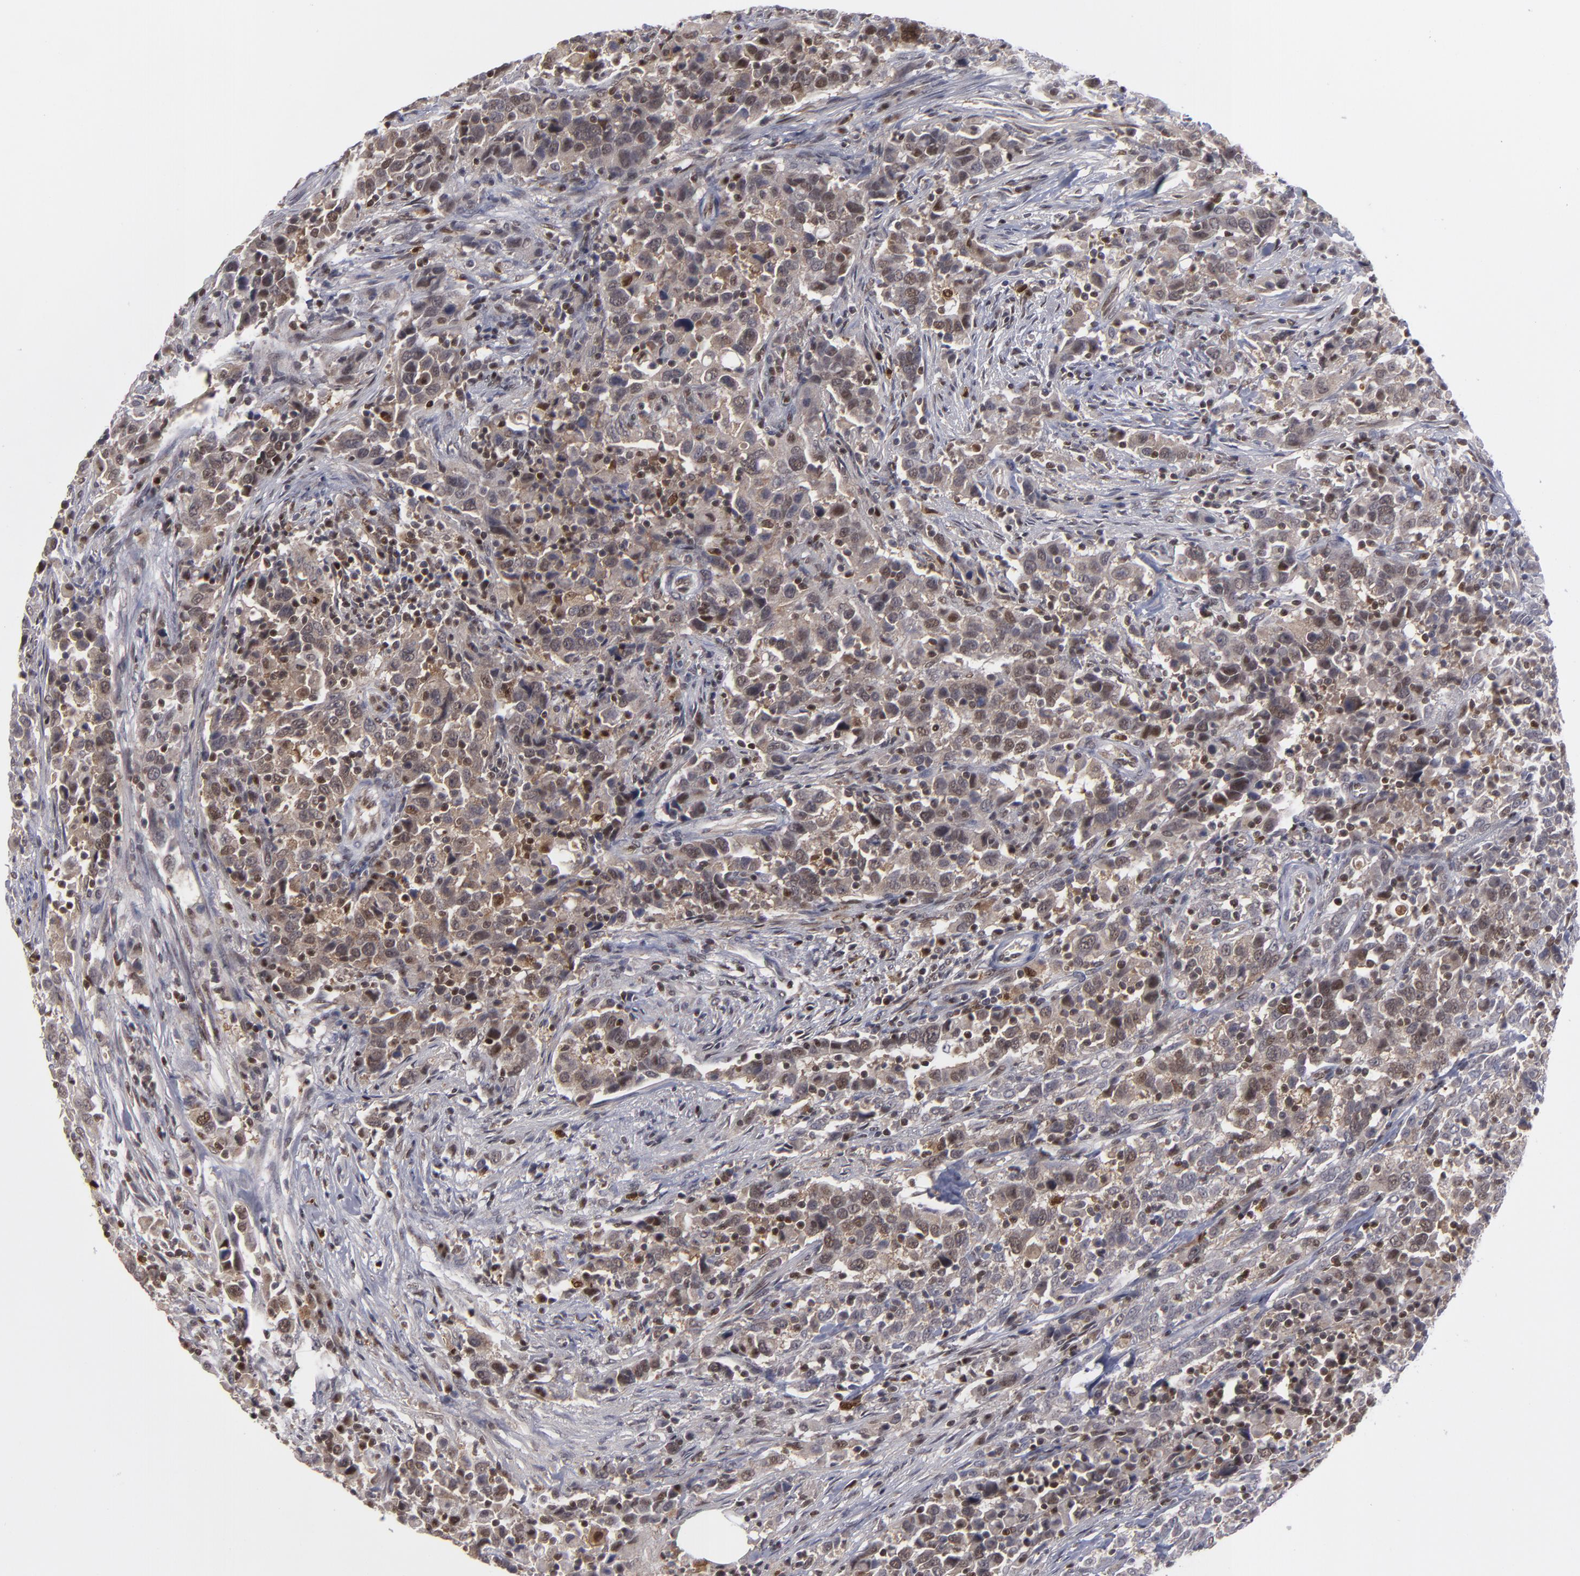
{"staining": {"intensity": "weak", "quantity": ">75%", "location": "cytoplasmic/membranous,nuclear"}, "tissue": "urothelial cancer", "cell_type": "Tumor cells", "image_type": "cancer", "snomed": [{"axis": "morphology", "description": "Urothelial carcinoma, High grade"}, {"axis": "topography", "description": "Urinary bladder"}], "caption": "This micrograph displays immunohistochemistry staining of high-grade urothelial carcinoma, with low weak cytoplasmic/membranous and nuclear expression in approximately >75% of tumor cells.", "gene": "GSR", "patient": {"sex": "male", "age": 61}}